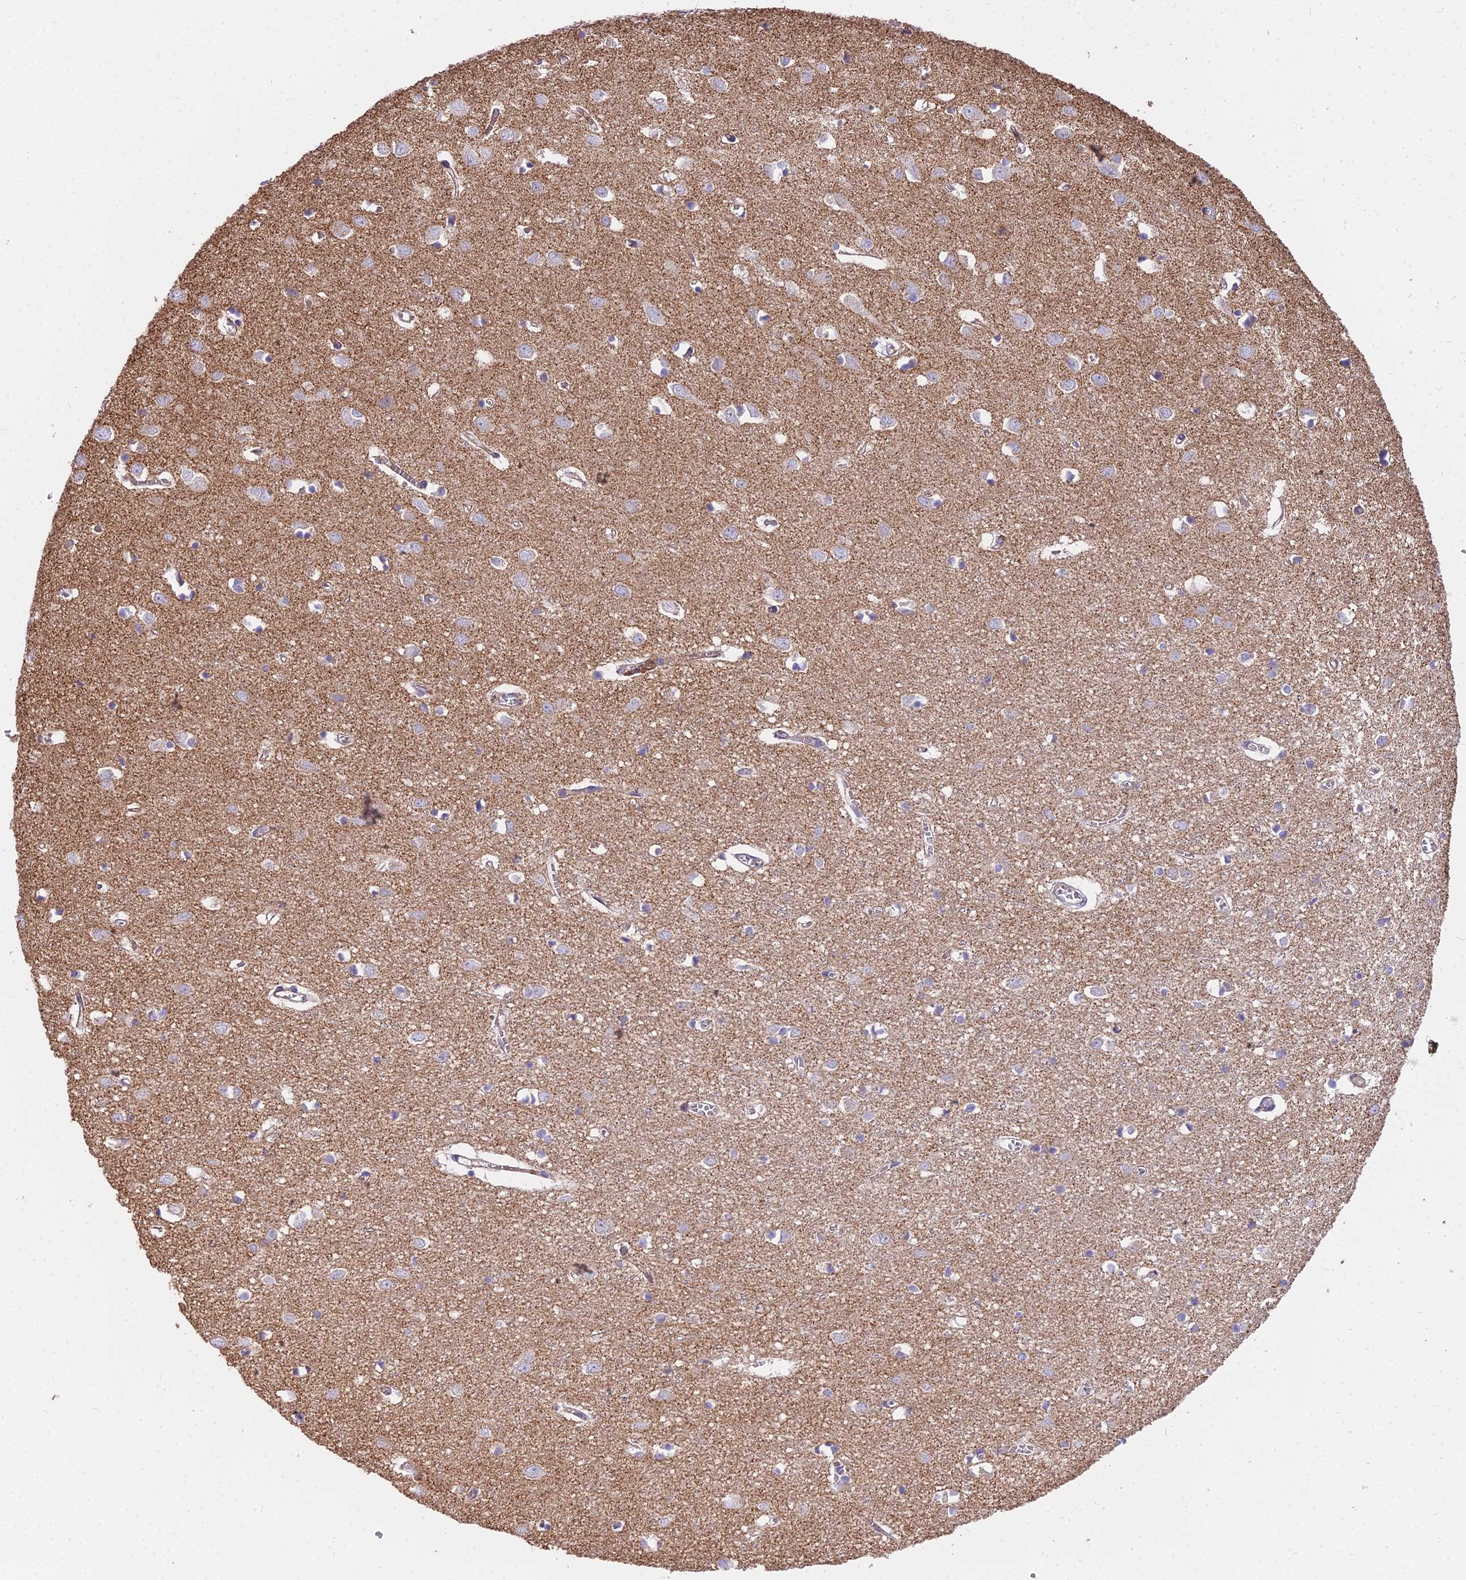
{"staining": {"intensity": "negative", "quantity": "none", "location": "none"}, "tissue": "cerebral cortex", "cell_type": "Endothelial cells", "image_type": "normal", "snomed": [{"axis": "morphology", "description": "Normal tissue, NOS"}, {"axis": "topography", "description": "Cerebral cortex"}], "caption": "Immunohistochemical staining of normal human cerebral cortex shows no significant expression in endothelial cells. Nuclei are stained in blue.", "gene": "FRMPD1", "patient": {"sex": "female", "age": 64}}